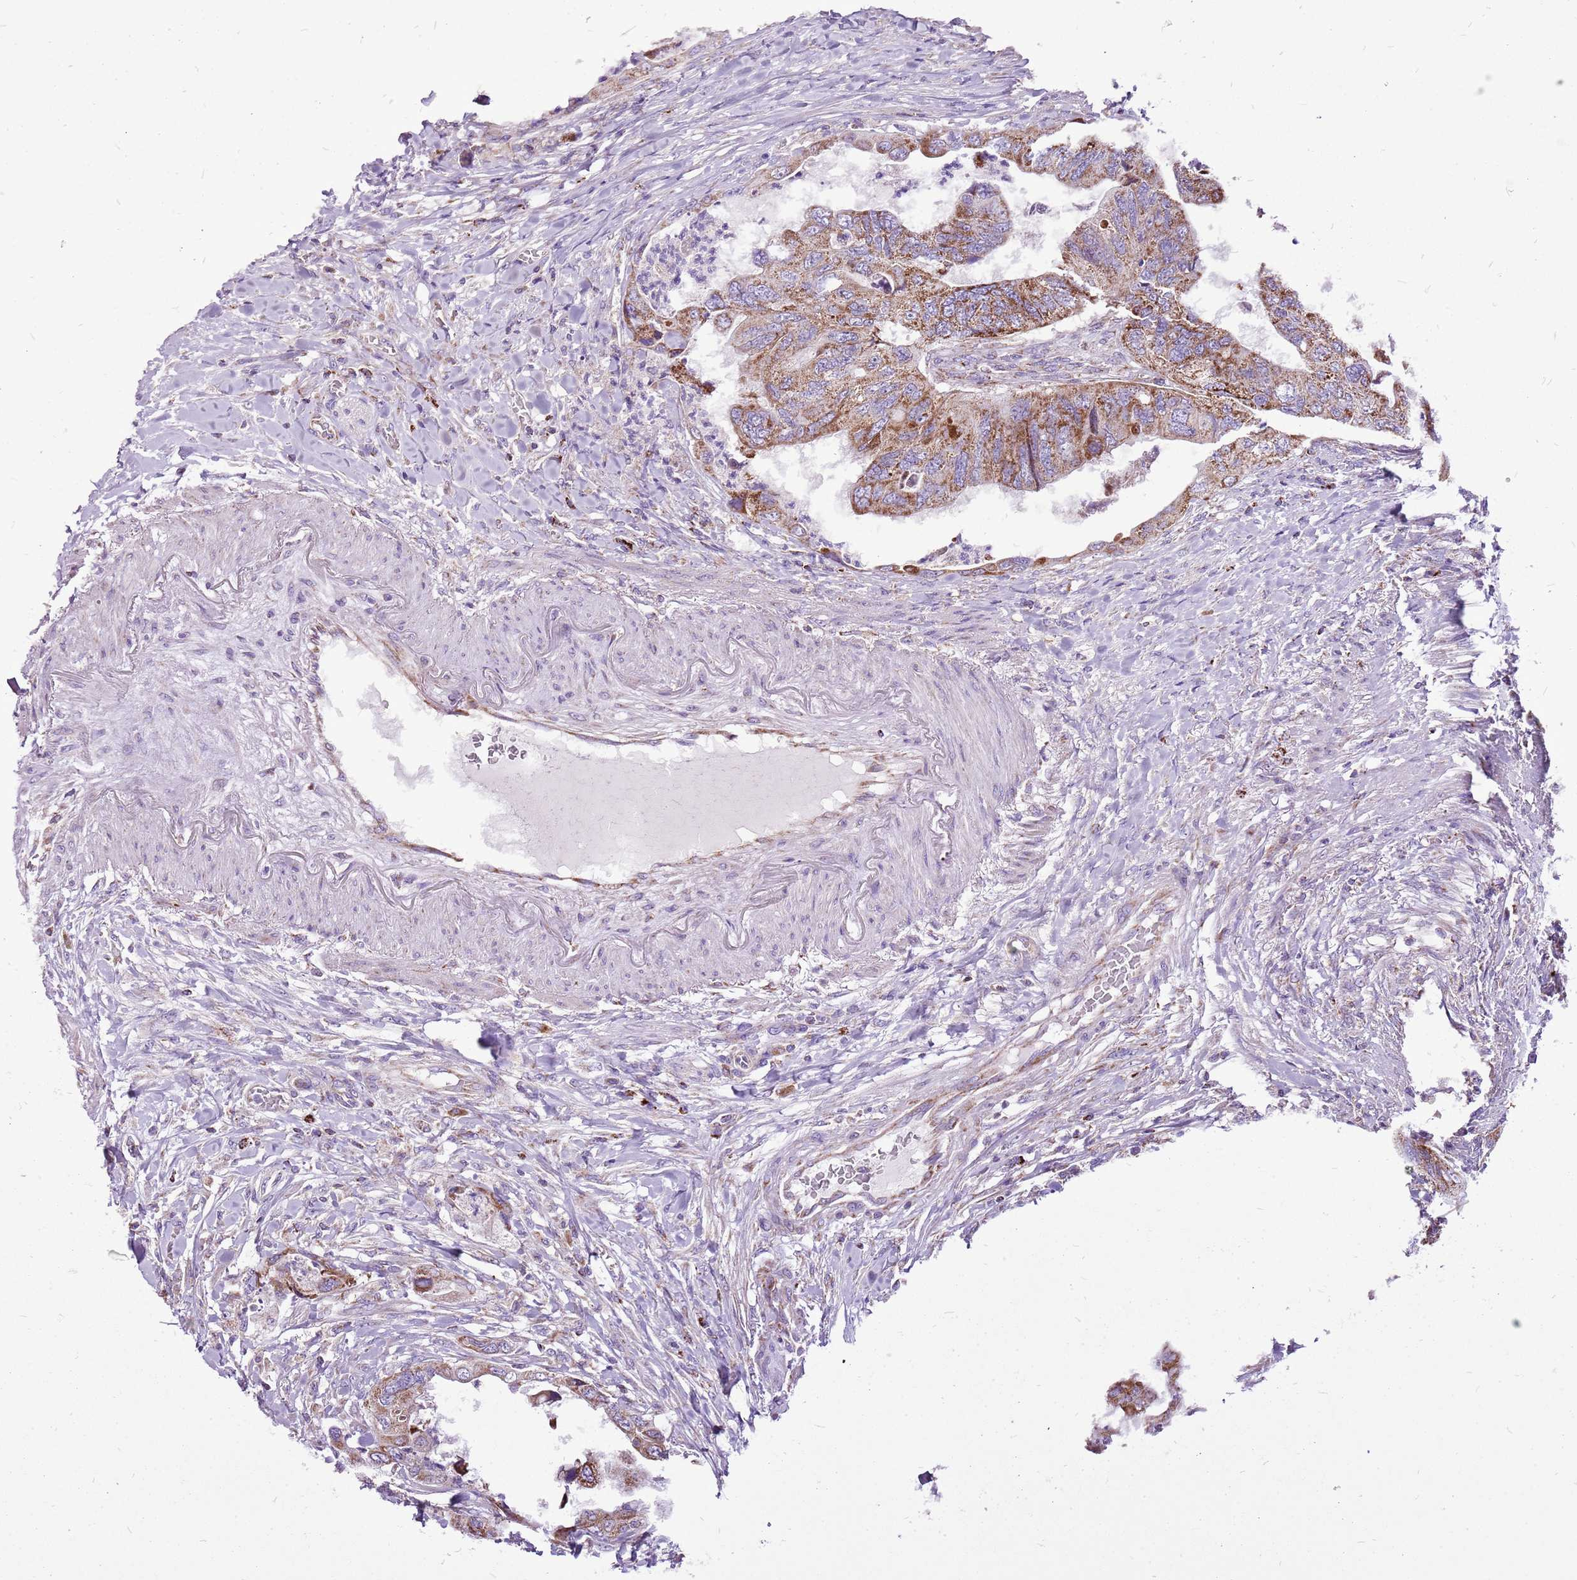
{"staining": {"intensity": "moderate", "quantity": ">75%", "location": "cytoplasmic/membranous"}, "tissue": "colorectal cancer", "cell_type": "Tumor cells", "image_type": "cancer", "snomed": [{"axis": "morphology", "description": "Adenocarcinoma, NOS"}, {"axis": "topography", "description": "Rectum"}], "caption": "Adenocarcinoma (colorectal) was stained to show a protein in brown. There is medium levels of moderate cytoplasmic/membranous expression in about >75% of tumor cells.", "gene": "GCDH", "patient": {"sex": "male", "age": 63}}